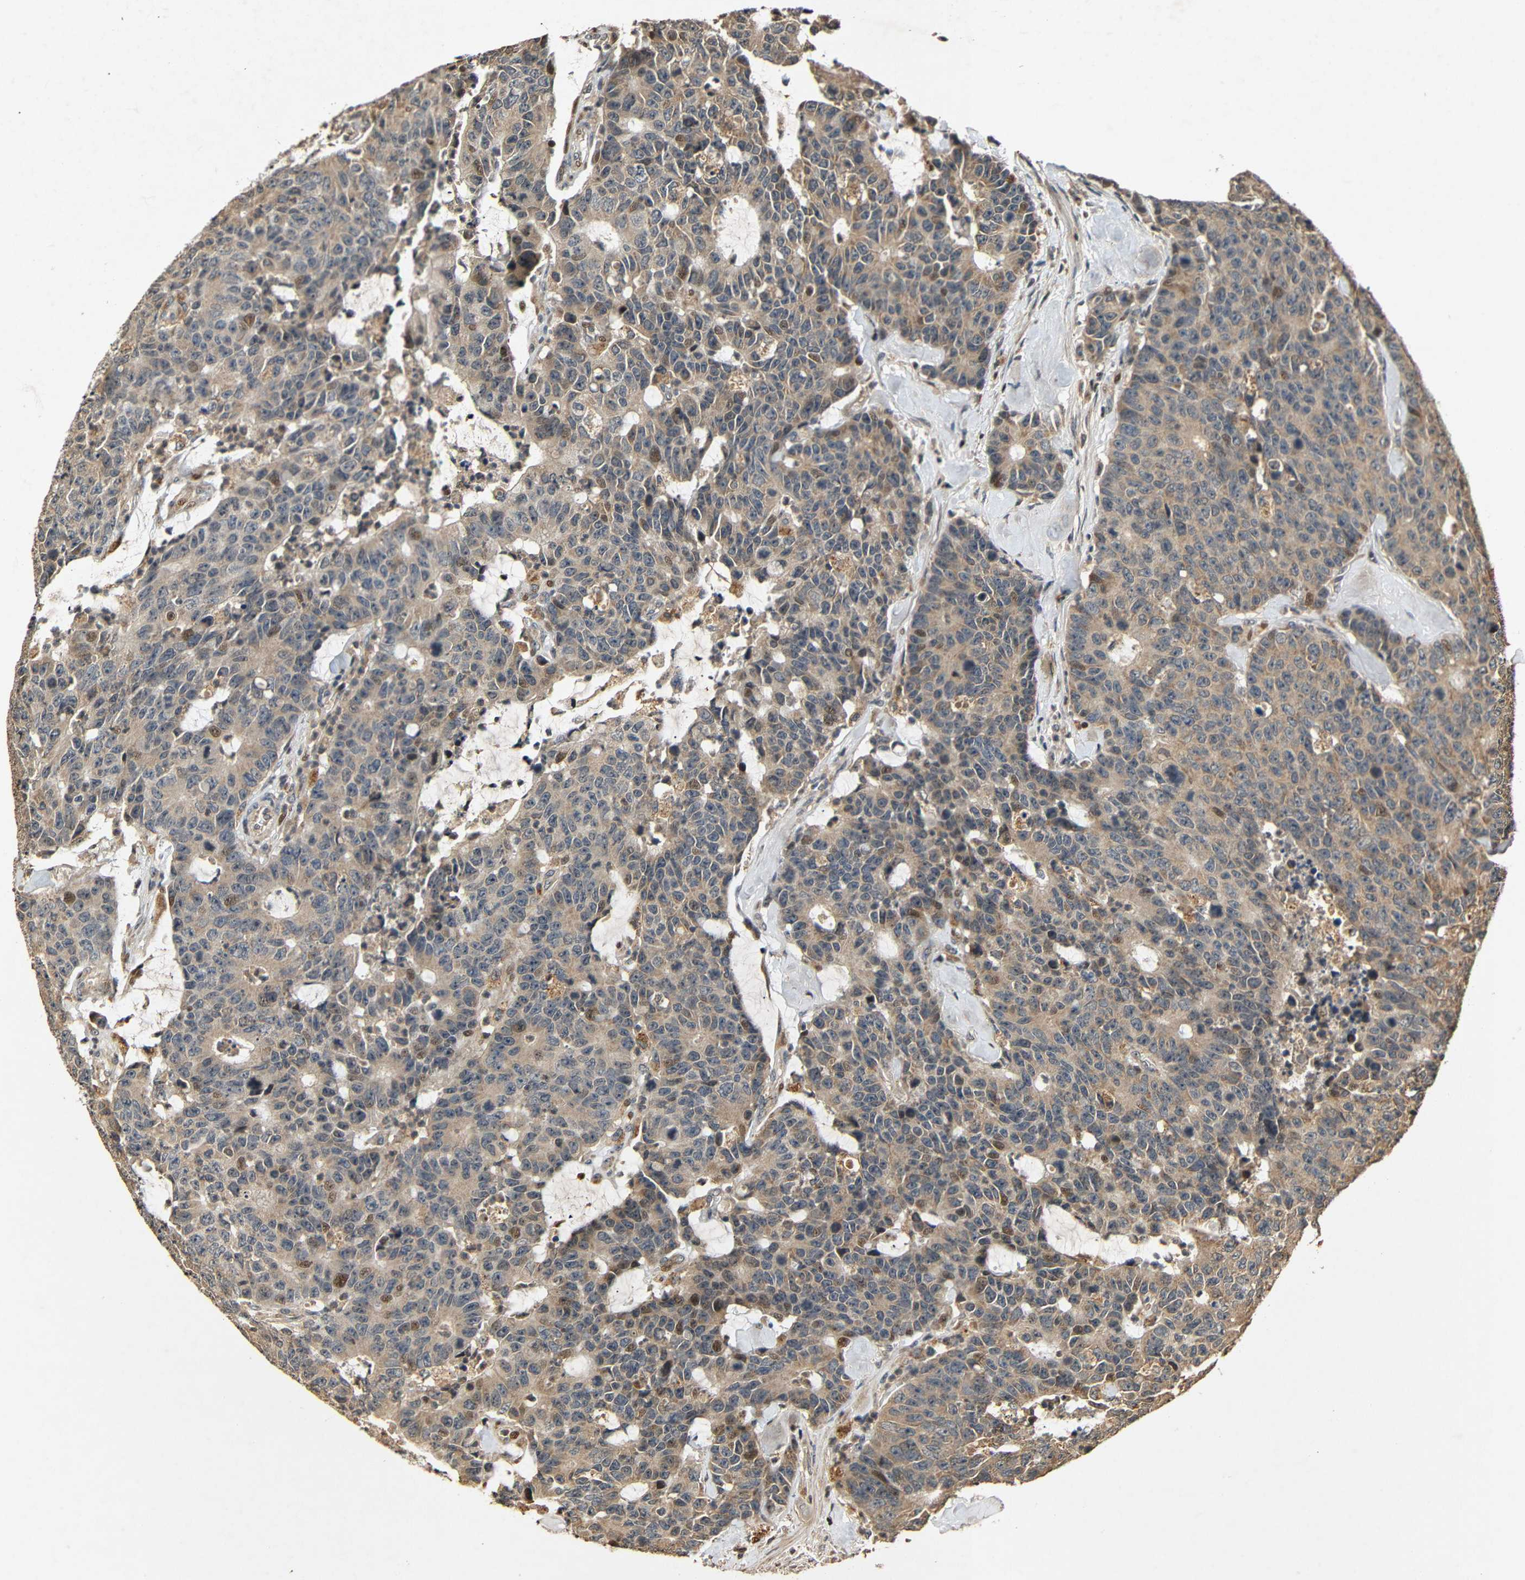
{"staining": {"intensity": "moderate", "quantity": ">75%", "location": "cytoplasmic/membranous"}, "tissue": "colorectal cancer", "cell_type": "Tumor cells", "image_type": "cancer", "snomed": [{"axis": "morphology", "description": "Adenocarcinoma, NOS"}, {"axis": "topography", "description": "Colon"}], "caption": "Adenocarcinoma (colorectal) was stained to show a protein in brown. There is medium levels of moderate cytoplasmic/membranous staining in about >75% of tumor cells.", "gene": "KAZALD1", "patient": {"sex": "female", "age": 86}}